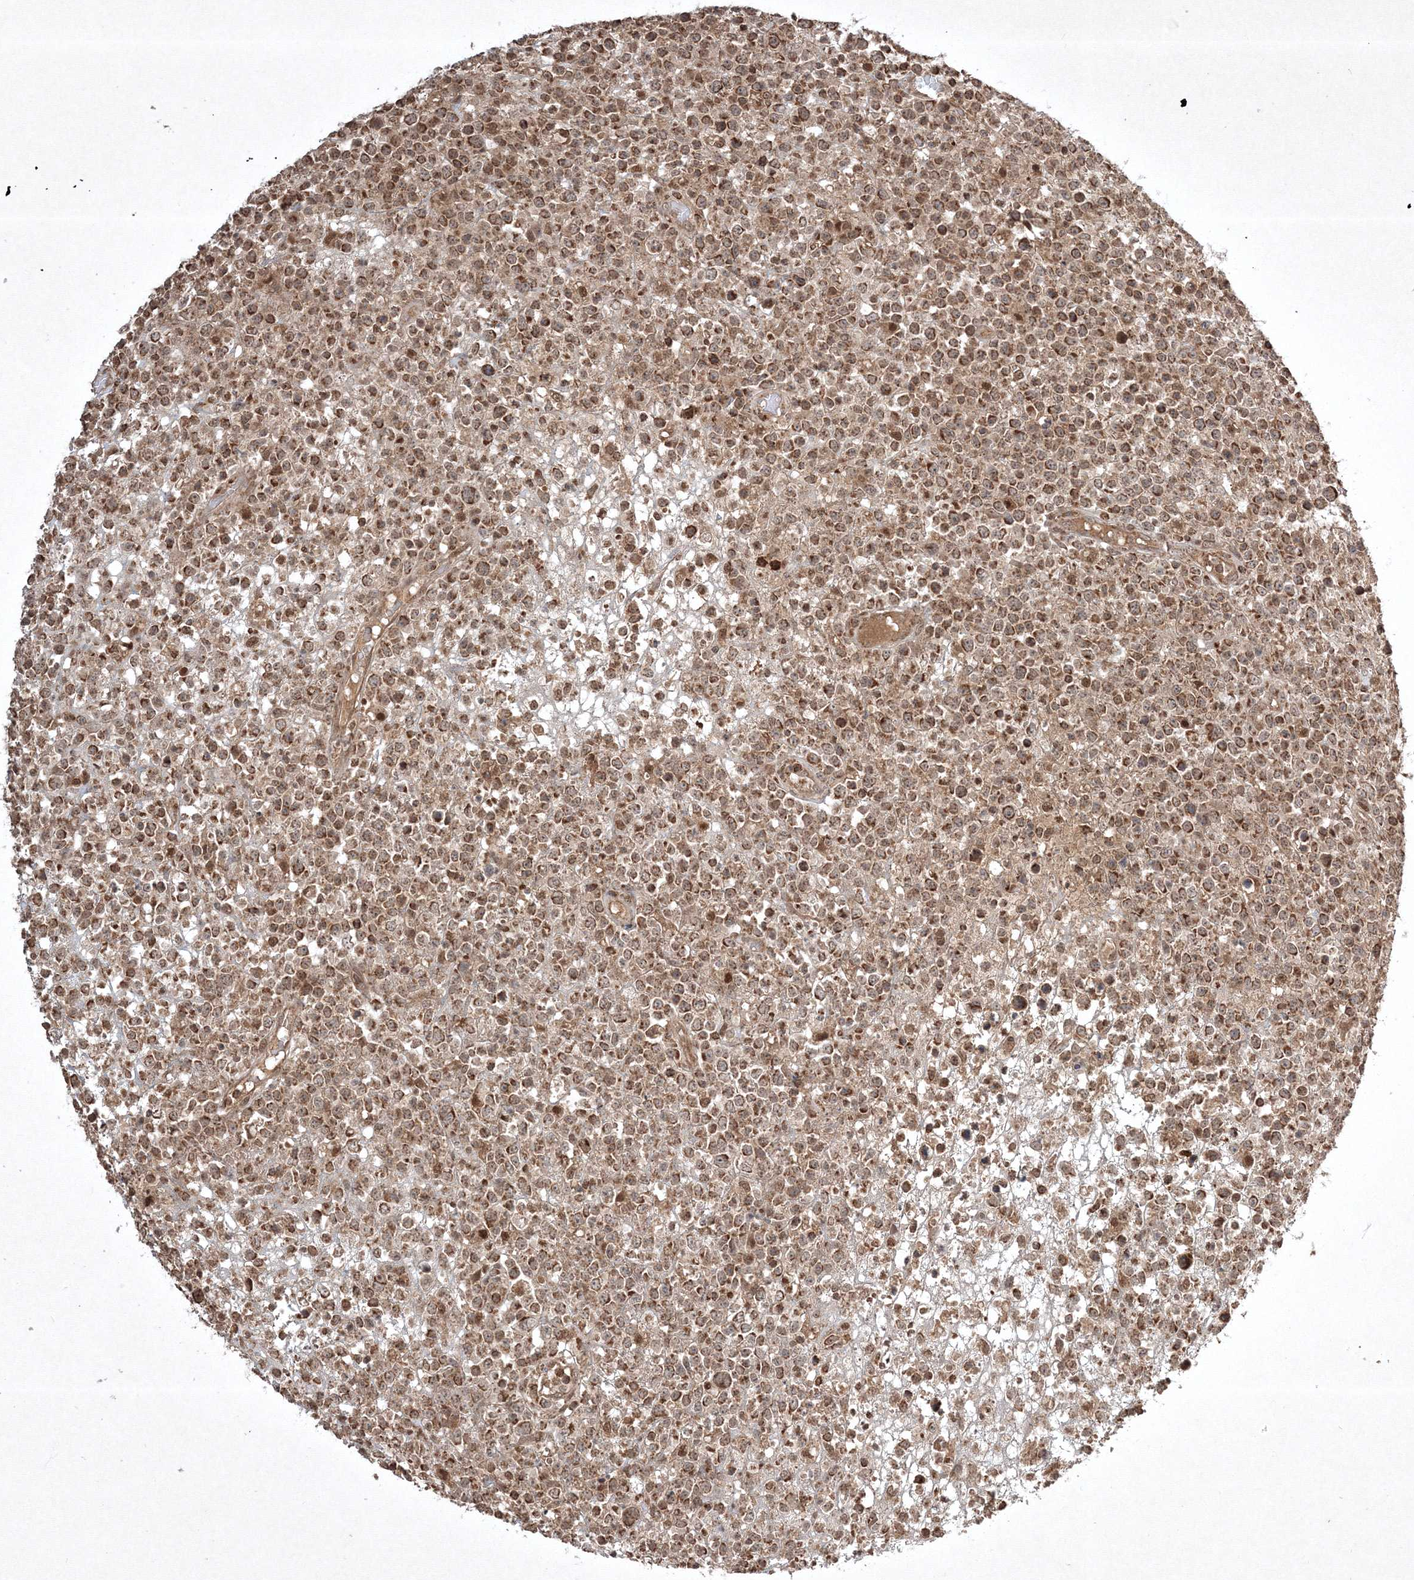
{"staining": {"intensity": "moderate", "quantity": ">75%", "location": "cytoplasmic/membranous"}, "tissue": "lymphoma", "cell_type": "Tumor cells", "image_type": "cancer", "snomed": [{"axis": "morphology", "description": "Malignant lymphoma, non-Hodgkin's type, High grade"}, {"axis": "topography", "description": "Colon"}], "caption": "Tumor cells show medium levels of moderate cytoplasmic/membranous positivity in about >75% of cells in human lymphoma. (Brightfield microscopy of DAB IHC at high magnification).", "gene": "PLTP", "patient": {"sex": "female", "age": 53}}